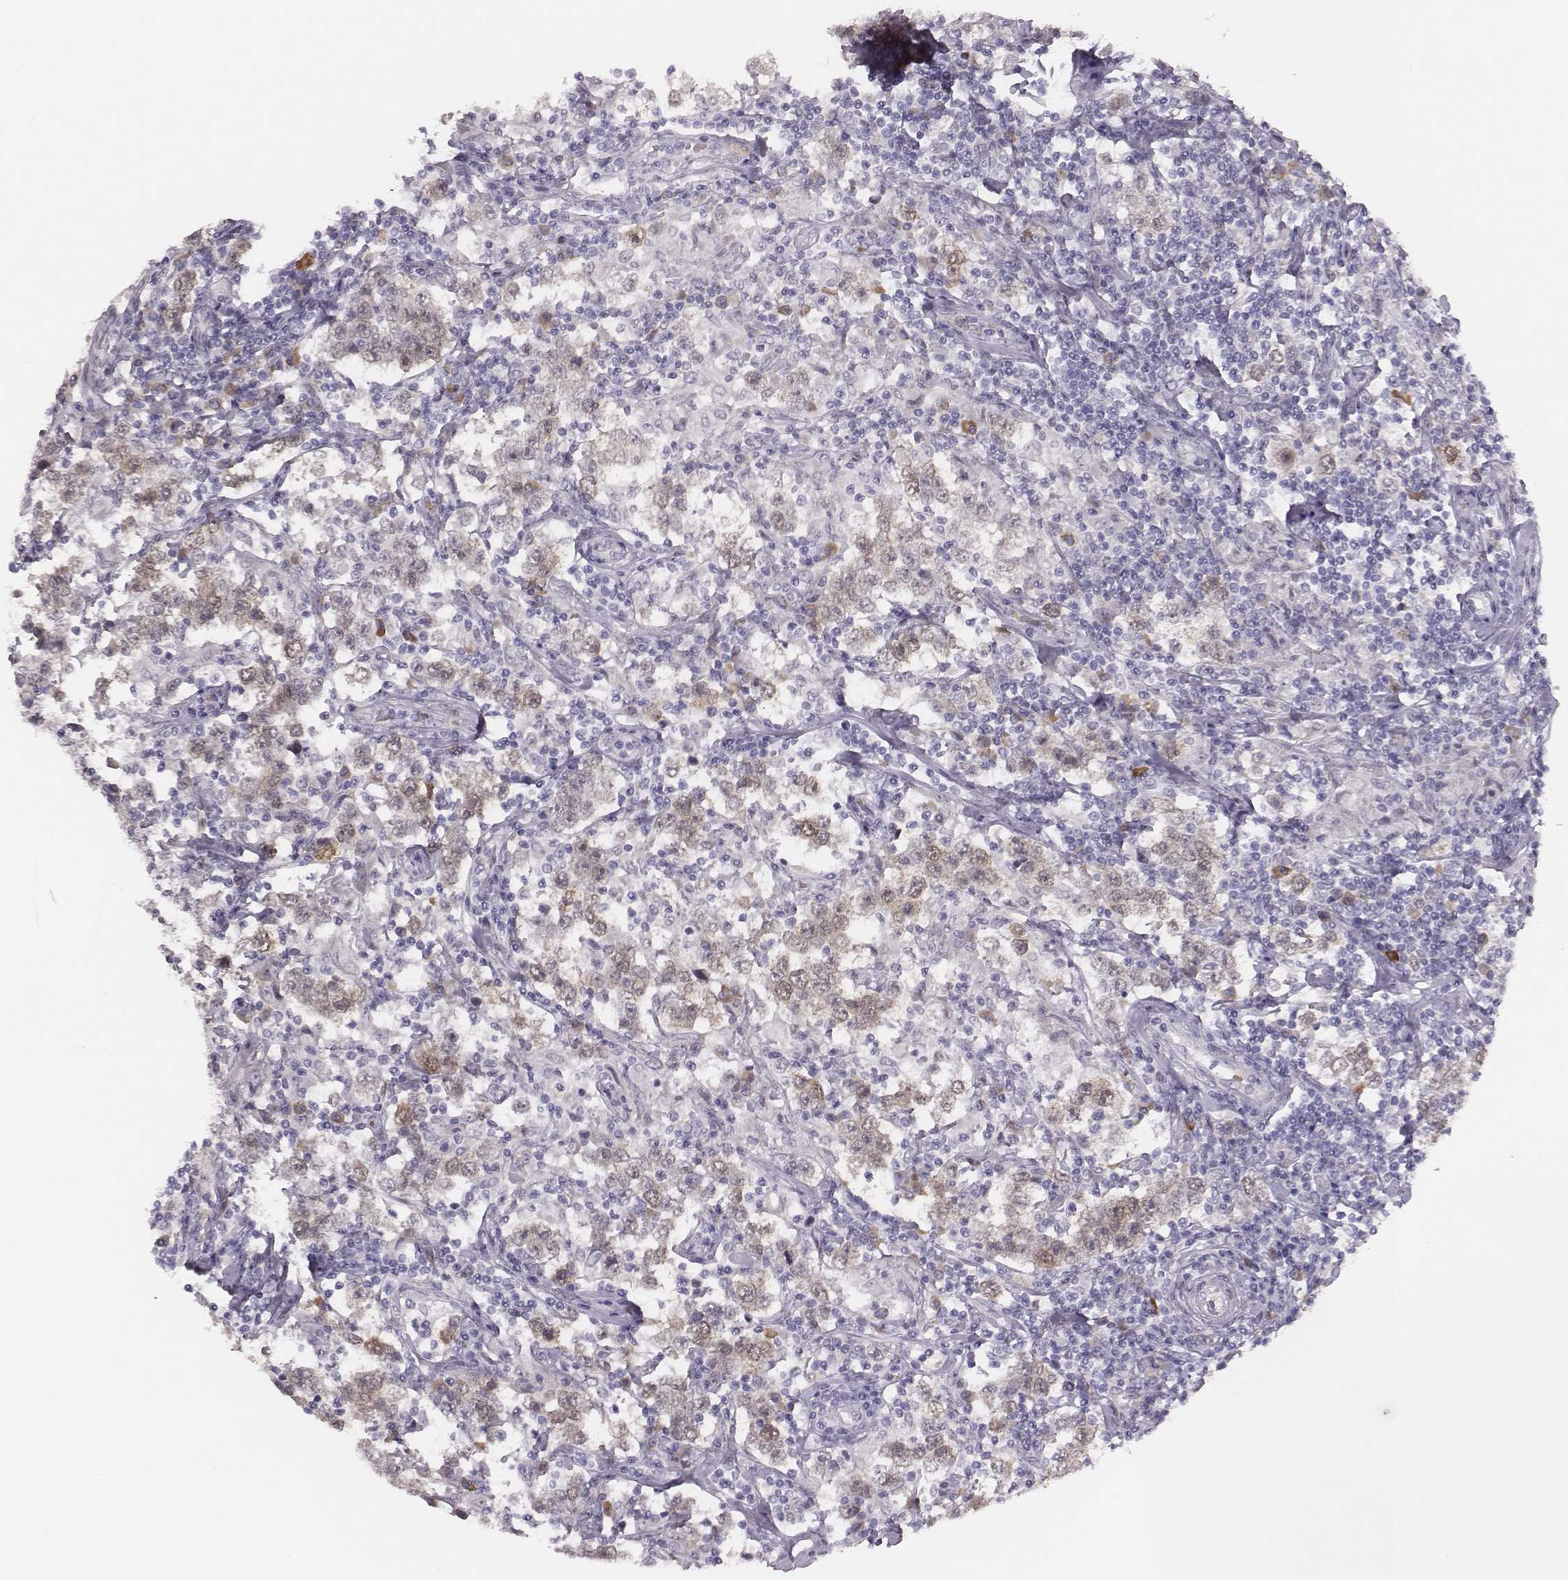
{"staining": {"intensity": "moderate", "quantity": "<25%", "location": "cytoplasmic/membranous,nuclear"}, "tissue": "testis cancer", "cell_type": "Tumor cells", "image_type": "cancer", "snomed": [{"axis": "morphology", "description": "Seminoma, NOS"}, {"axis": "morphology", "description": "Carcinoma, Embryonal, NOS"}, {"axis": "topography", "description": "Testis"}], "caption": "IHC of testis cancer exhibits low levels of moderate cytoplasmic/membranous and nuclear positivity in approximately <25% of tumor cells.", "gene": "PBK", "patient": {"sex": "male", "age": 41}}